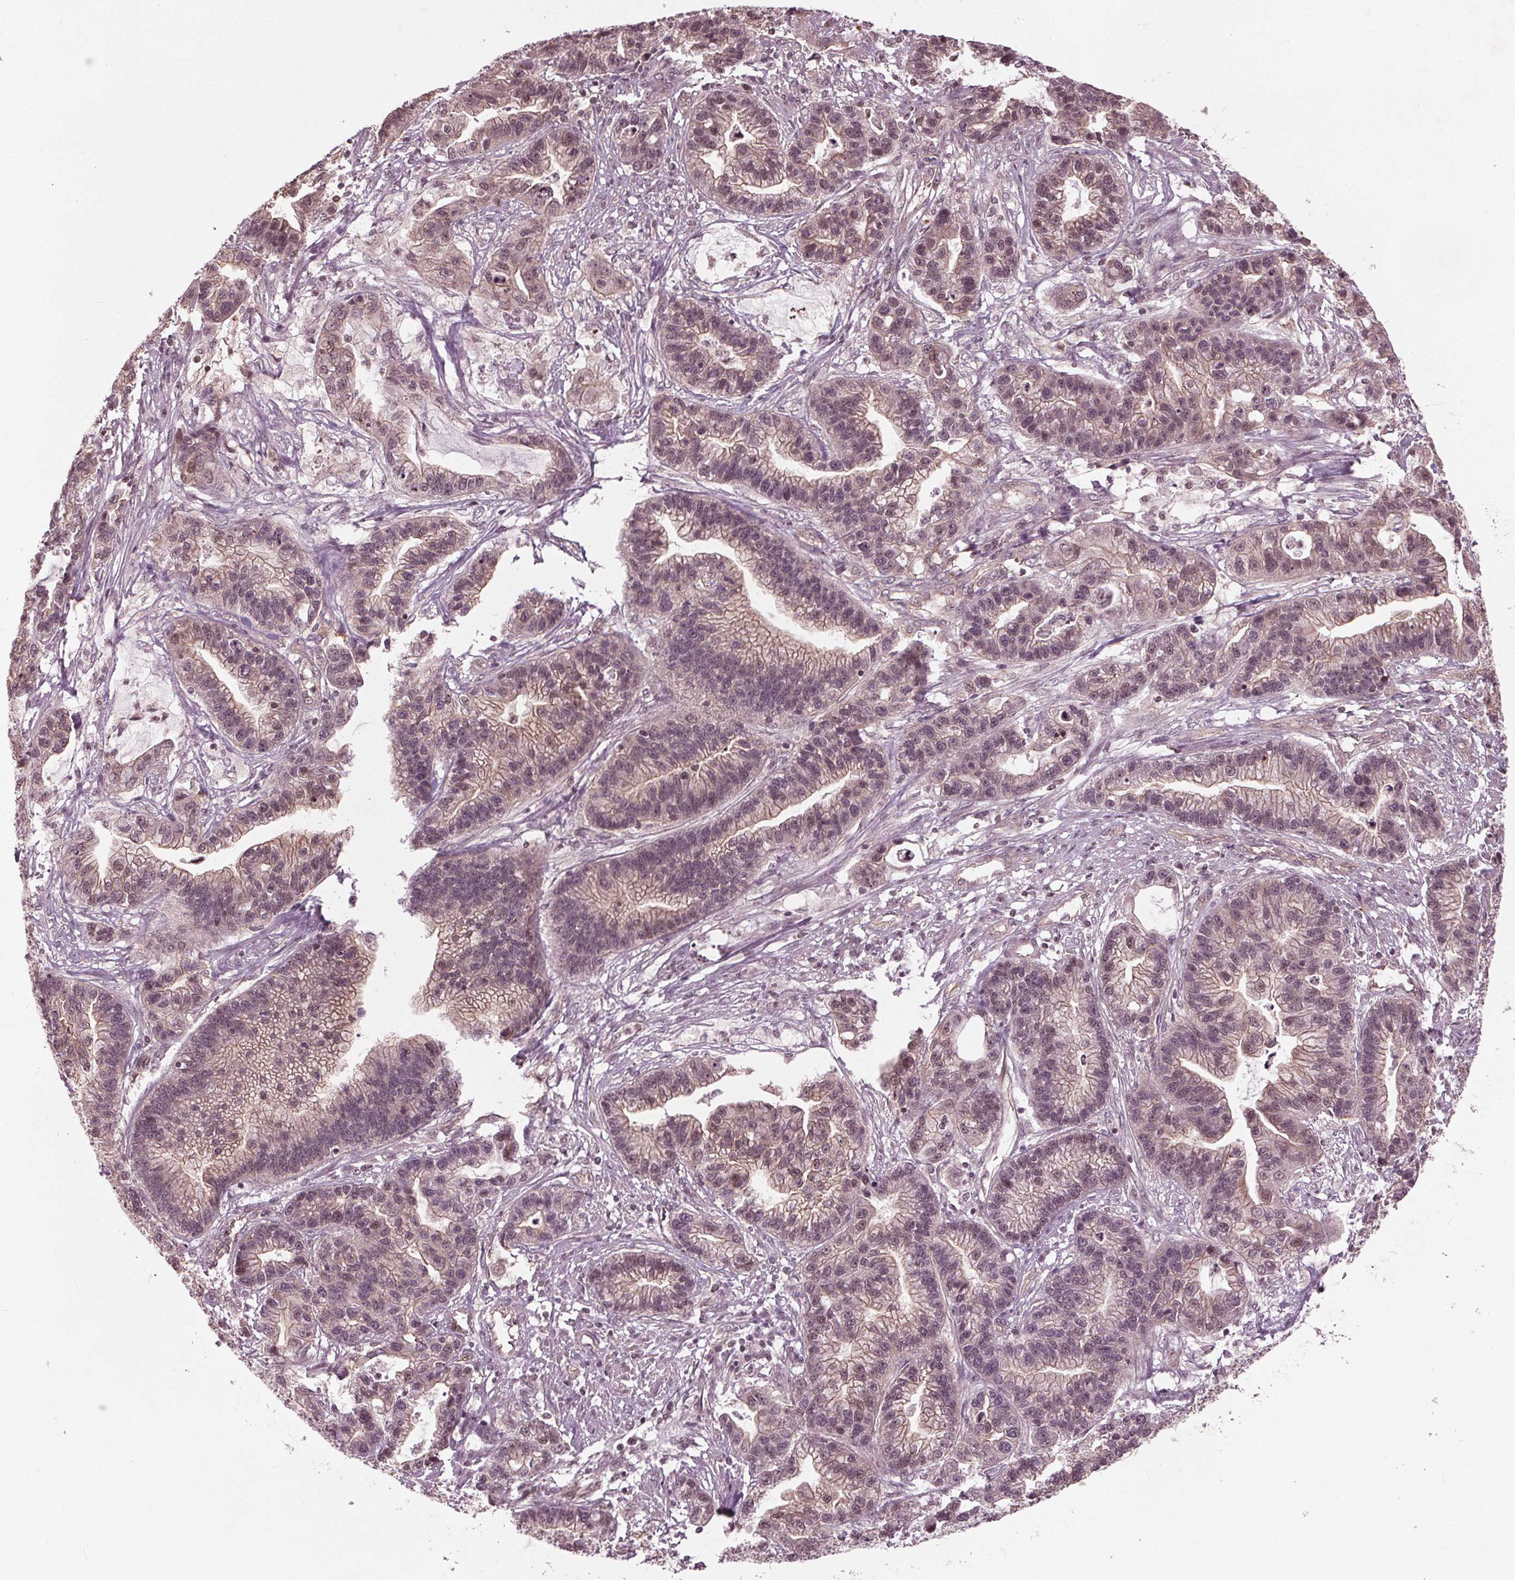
{"staining": {"intensity": "weak", "quantity": "<25%", "location": "nuclear"}, "tissue": "stomach cancer", "cell_type": "Tumor cells", "image_type": "cancer", "snomed": [{"axis": "morphology", "description": "Adenocarcinoma, NOS"}, {"axis": "topography", "description": "Stomach"}], "caption": "DAB immunohistochemical staining of human stomach adenocarcinoma displays no significant positivity in tumor cells.", "gene": "BTBD1", "patient": {"sex": "male", "age": 83}}